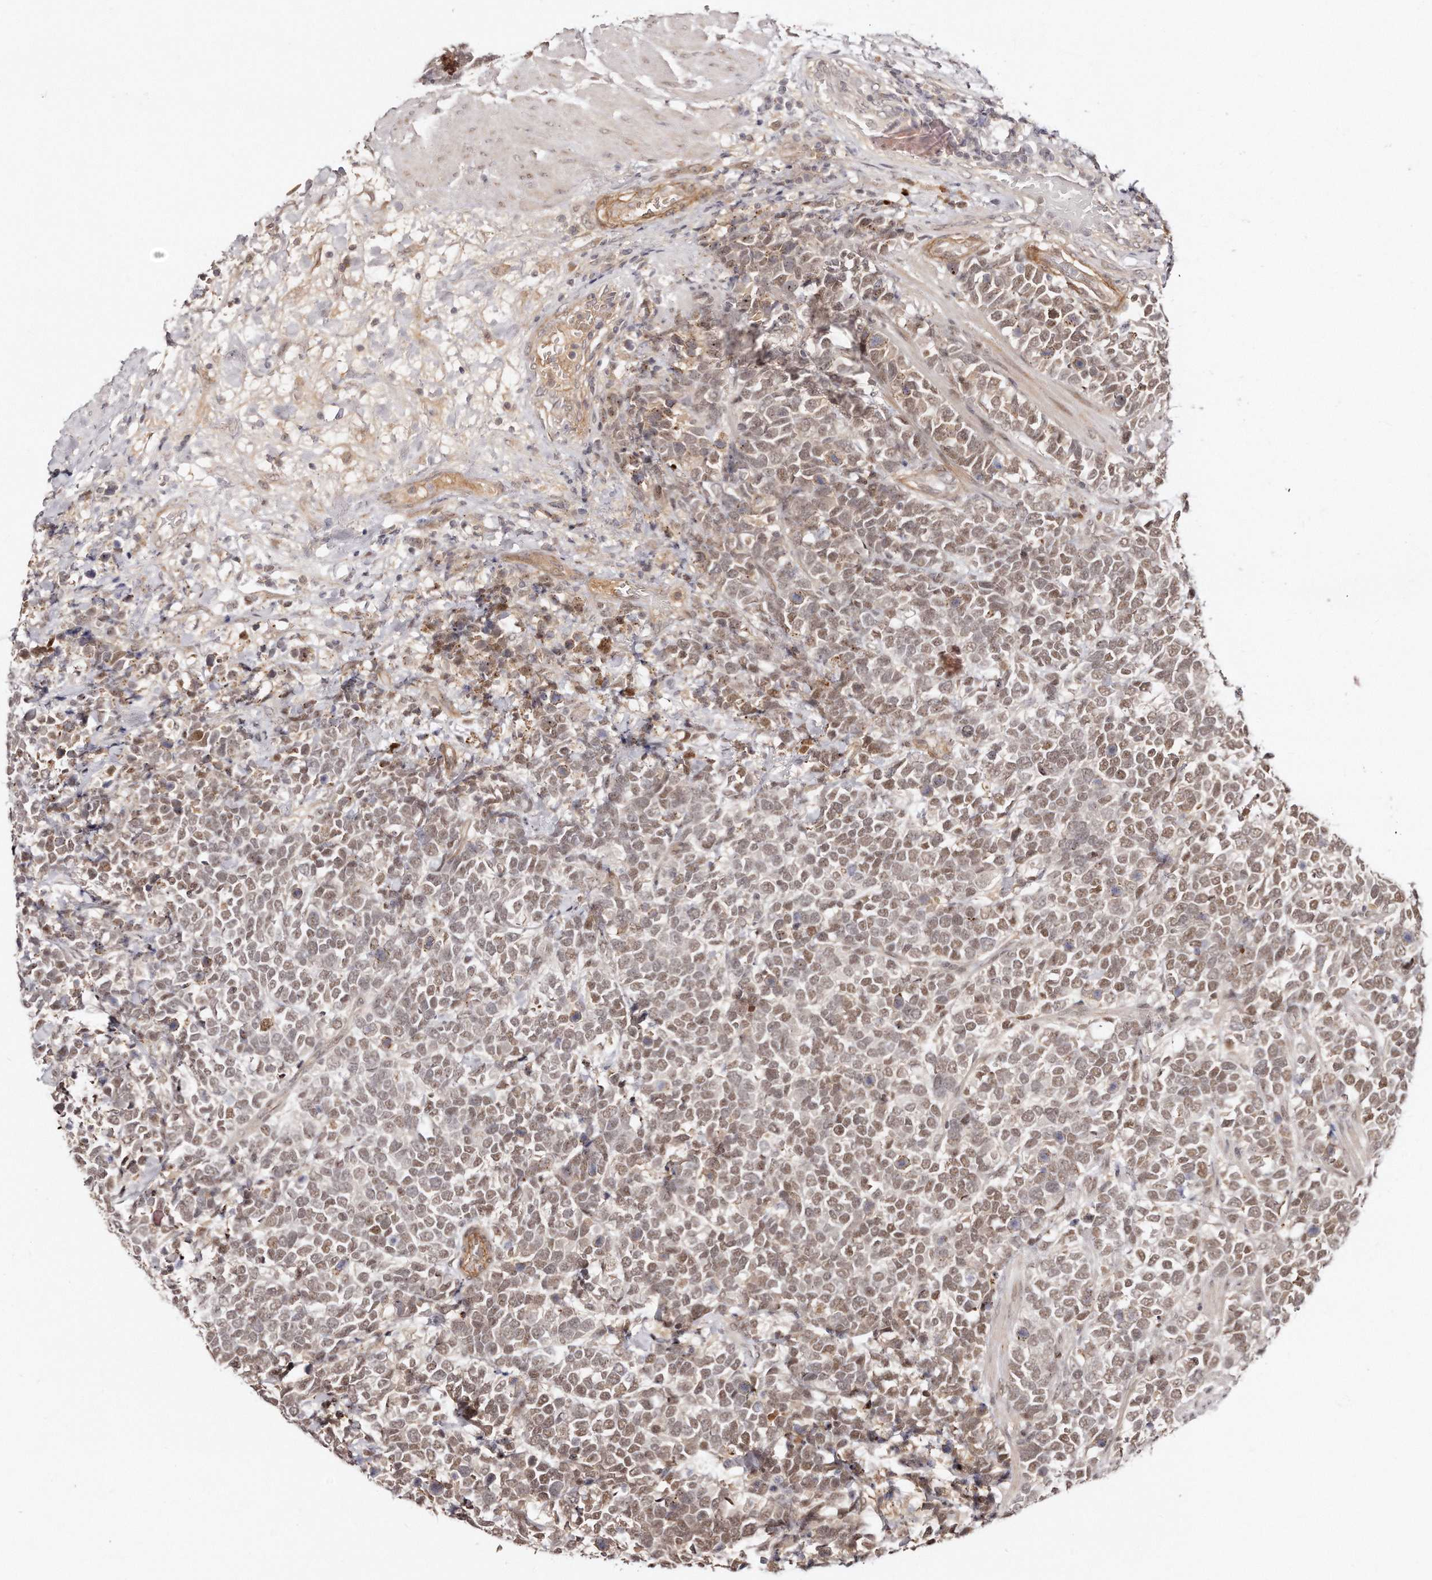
{"staining": {"intensity": "moderate", "quantity": ">75%", "location": "nuclear"}, "tissue": "urothelial cancer", "cell_type": "Tumor cells", "image_type": "cancer", "snomed": [{"axis": "morphology", "description": "Urothelial carcinoma, High grade"}, {"axis": "topography", "description": "Urinary bladder"}], "caption": "This is an image of immunohistochemistry (IHC) staining of urothelial cancer, which shows moderate expression in the nuclear of tumor cells.", "gene": "SOX4", "patient": {"sex": "female", "age": 82}}